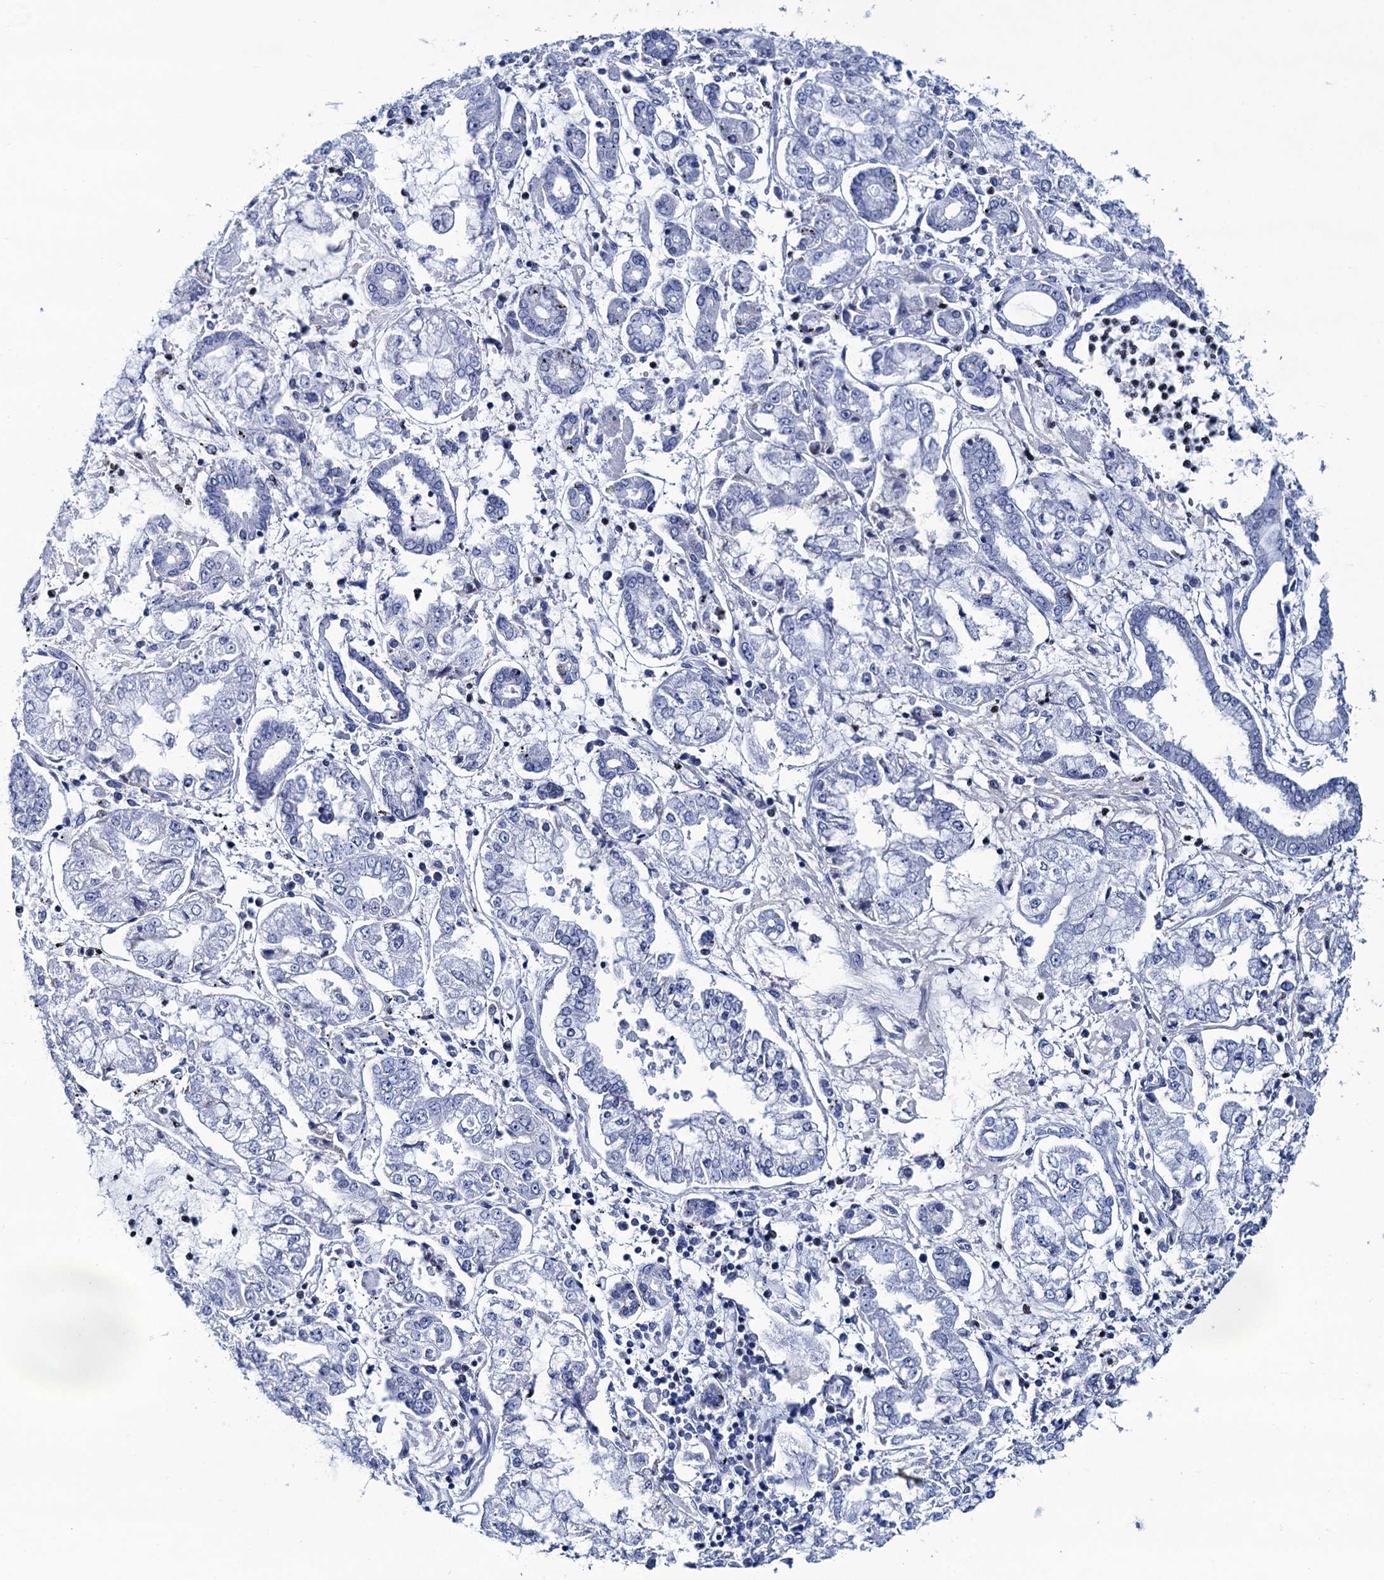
{"staining": {"intensity": "negative", "quantity": "none", "location": "none"}, "tissue": "stomach cancer", "cell_type": "Tumor cells", "image_type": "cancer", "snomed": [{"axis": "morphology", "description": "Adenocarcinoma, NOS"}, {"axis": "topography", "description": "Stomach"}], "caption": "A histopathology image of human stomach cancer is negative for staining in tumor cells. The staining was performed using DAB (3,3'-diaminobenzidine) to visualize the protein expression in brown, while the nuclei were stained in blue with hematoxylin (Magnification: 20x).", "gene": "RHCG", "patient": {"sex": "male", "age": 76}}